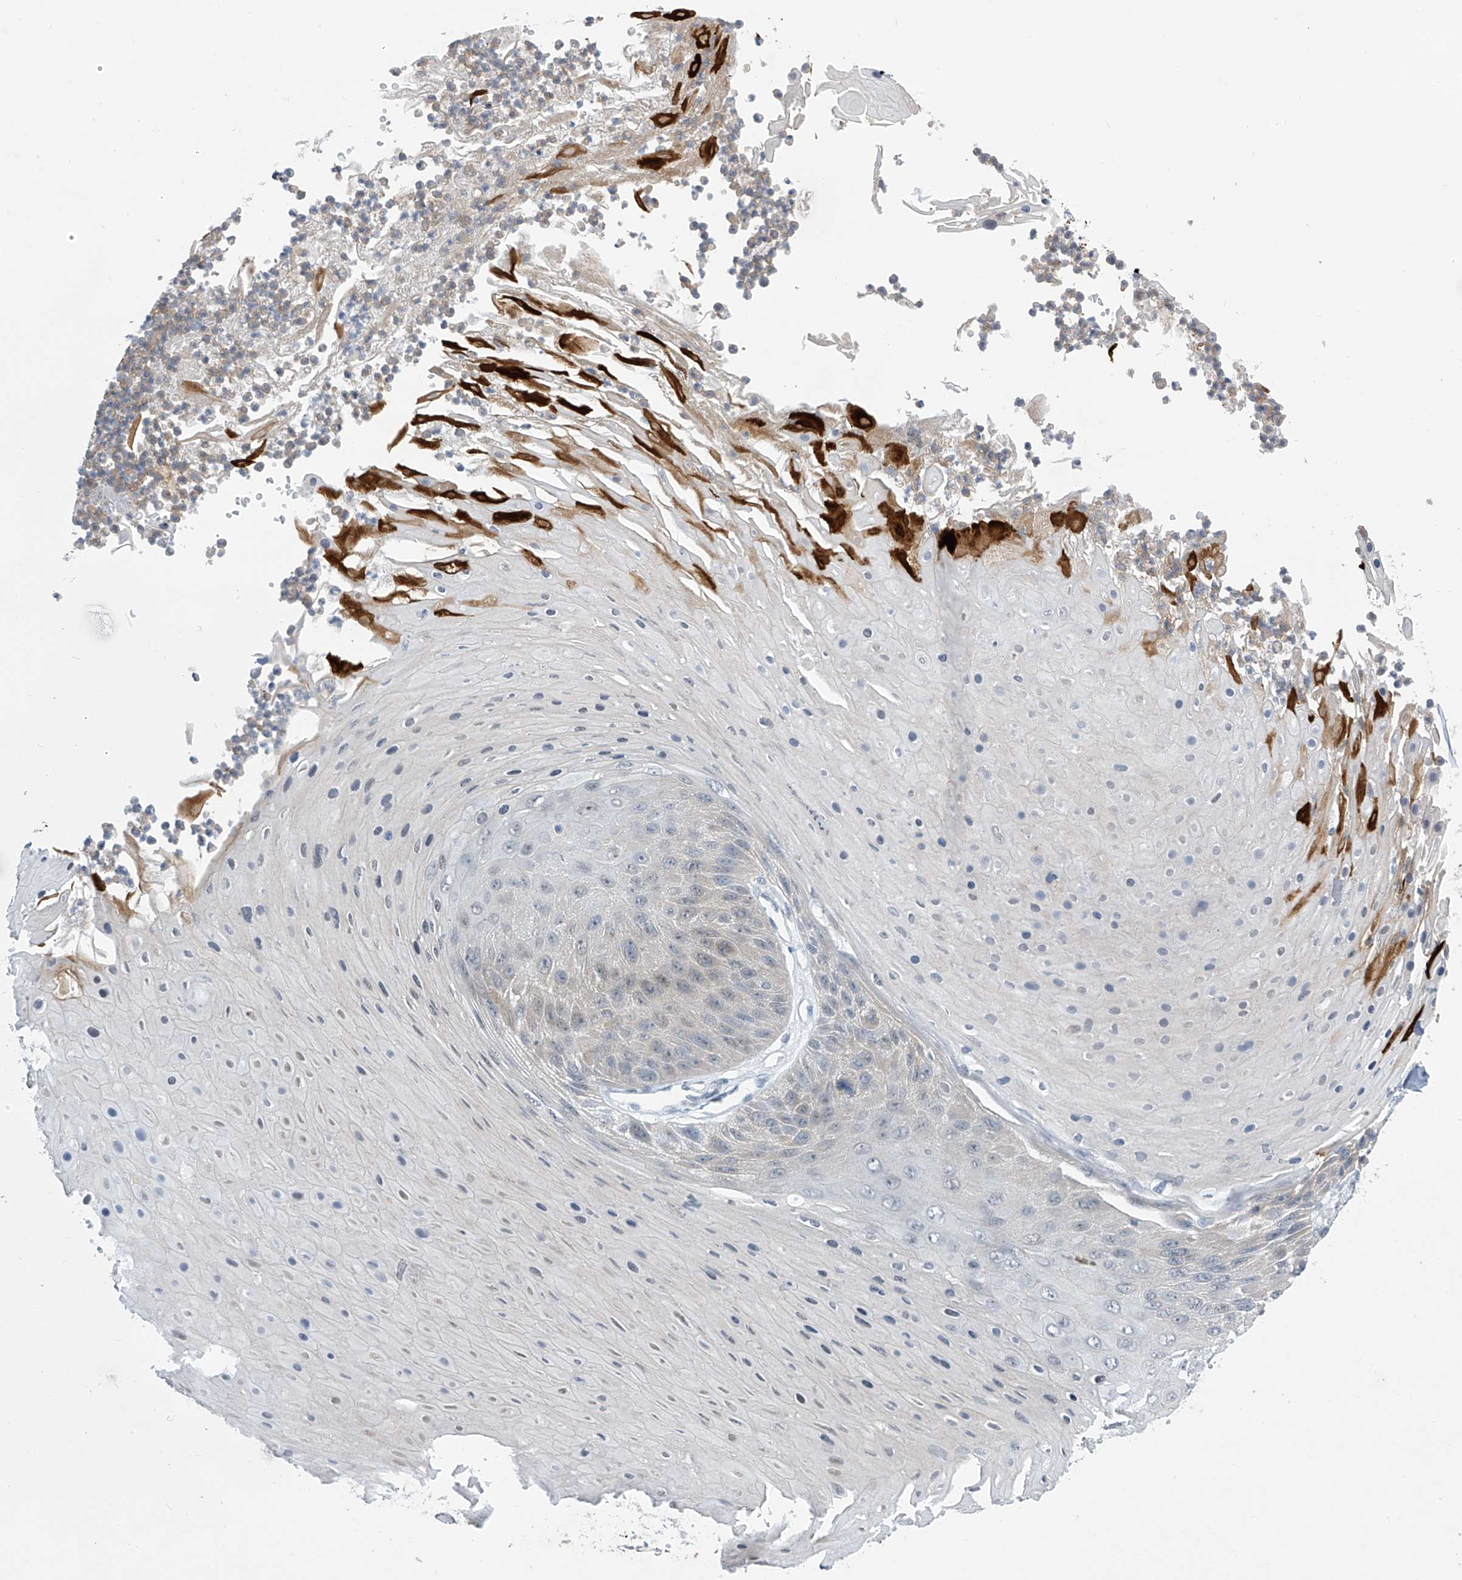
{"staining": {"intensity": "negative", "quantity": "none", "location": "none"}, "tissue": "skin cancer", "cell_type": "Tumor cells", "image_type": "cancer", "snomed": [{"axis": "morphology", "description": "Squamous cell carcinoma, NOS"}, {"axis": "topography", "description": "Skin"}], "caption": "Protein analysis of skin cancer displays no significant expression in tumor cells.", "gene": "APLF", "patient": {"sex": "female", "age": 88}}